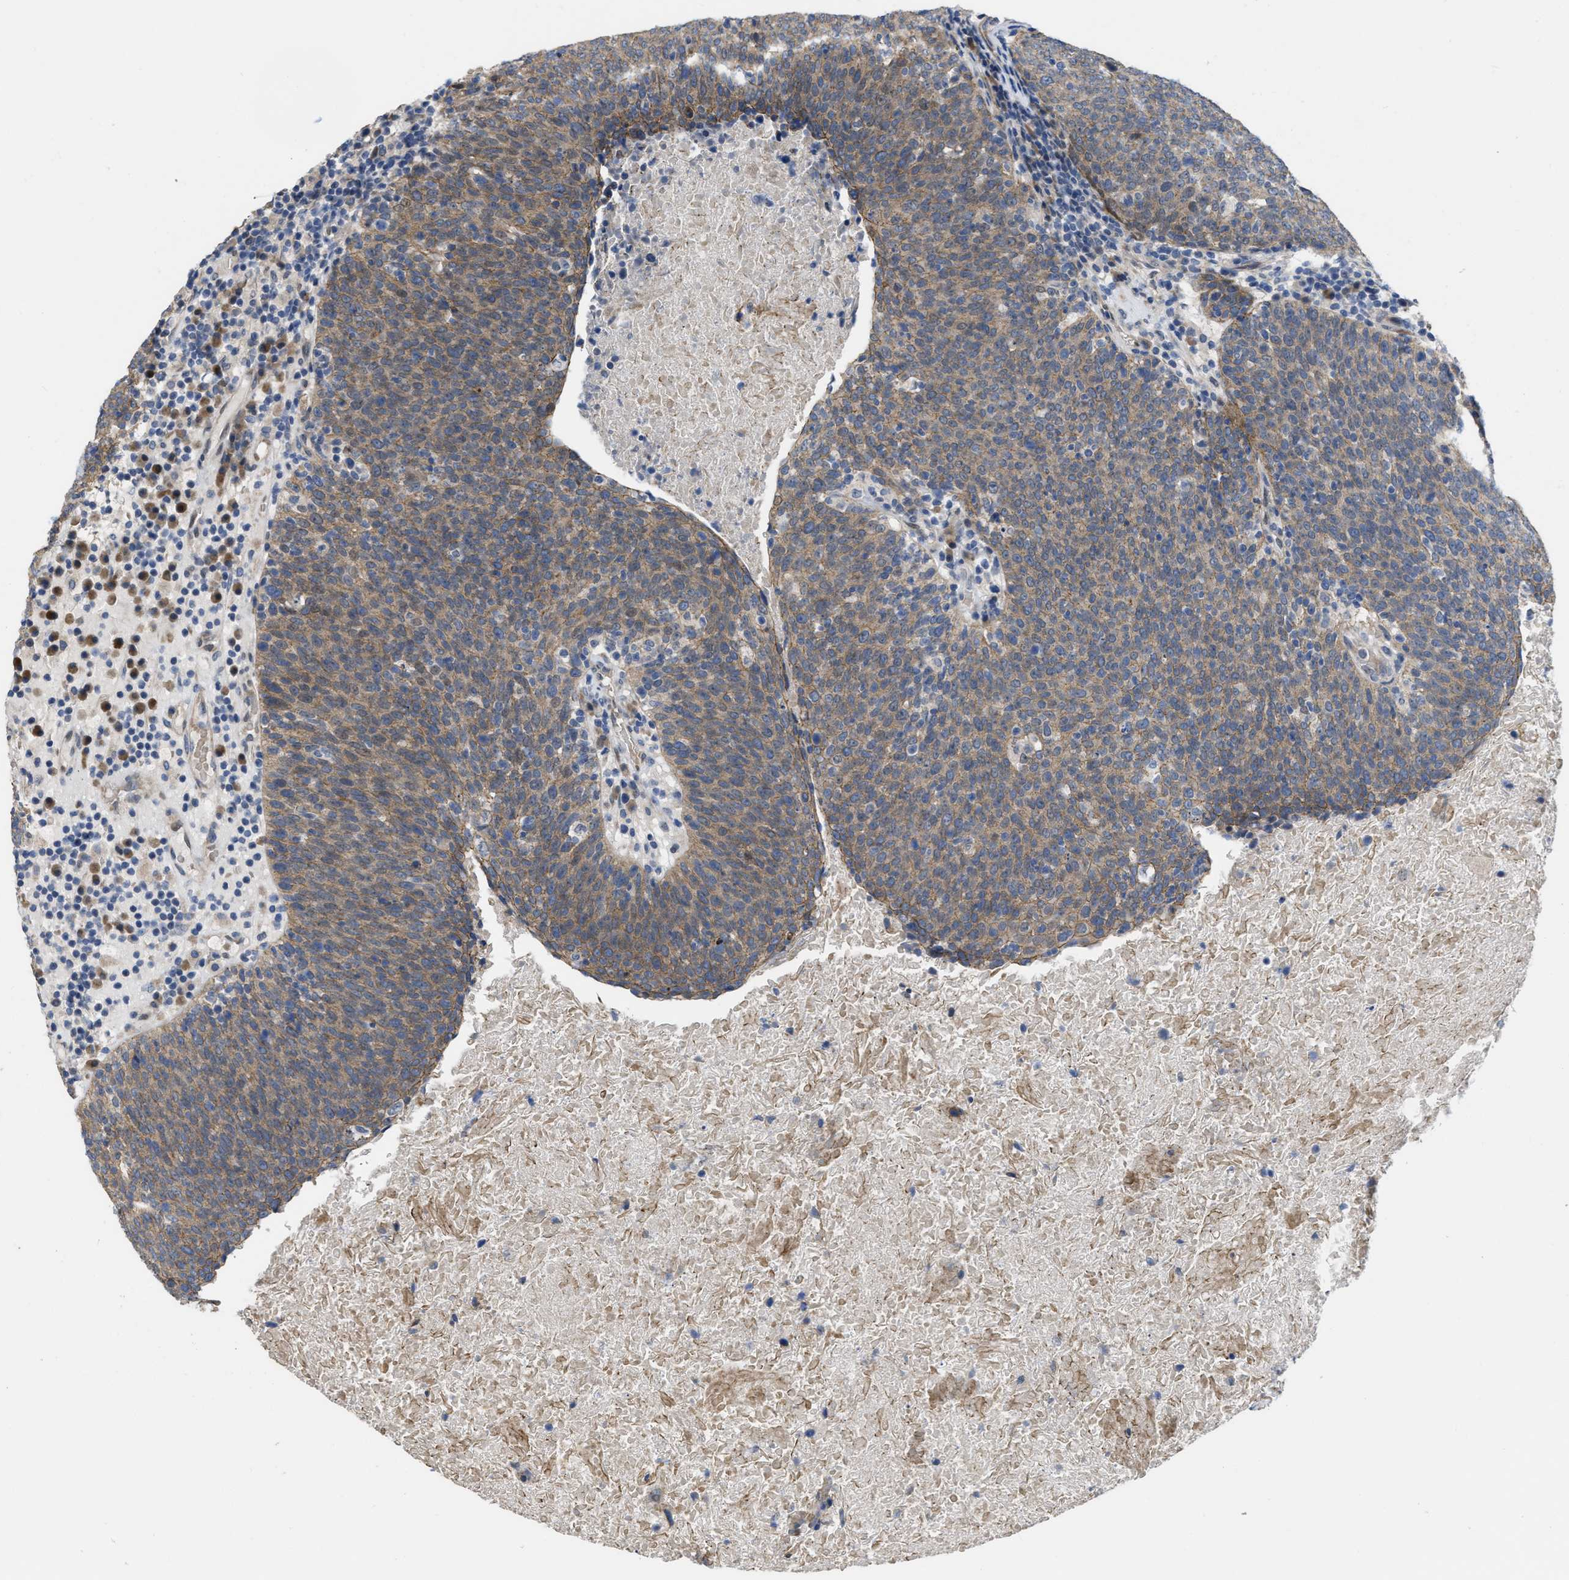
{"staining": {"intensity": "moderate", "quantity": ">75%", "location": "cytoplasmic/membranous"}, "tissue": "head and neck cancer", "cell_type": "Tumor cells", "image_type": "cancer", "snomed": [{"axis": "morphology", "description": "Squamous cell carcinoma, NOS"}, {"axis": "morphology", "description": "Squamous cell carcinoma, metastatic, NOS"}, {"axis": "topography", "description": "Lymph node"}, {"axis": "topography", "description": "Head-Neck"}], "caption": "Human head and neck cancer (metastatic squamous cell carcinoma) stained for a protein (brown) reveals moderate cytoplasmic/membranous positive staining in approximately >75% of tumor cells.", "gene": "CDPF1", "patient": {"sex": "male", "age": 62}}